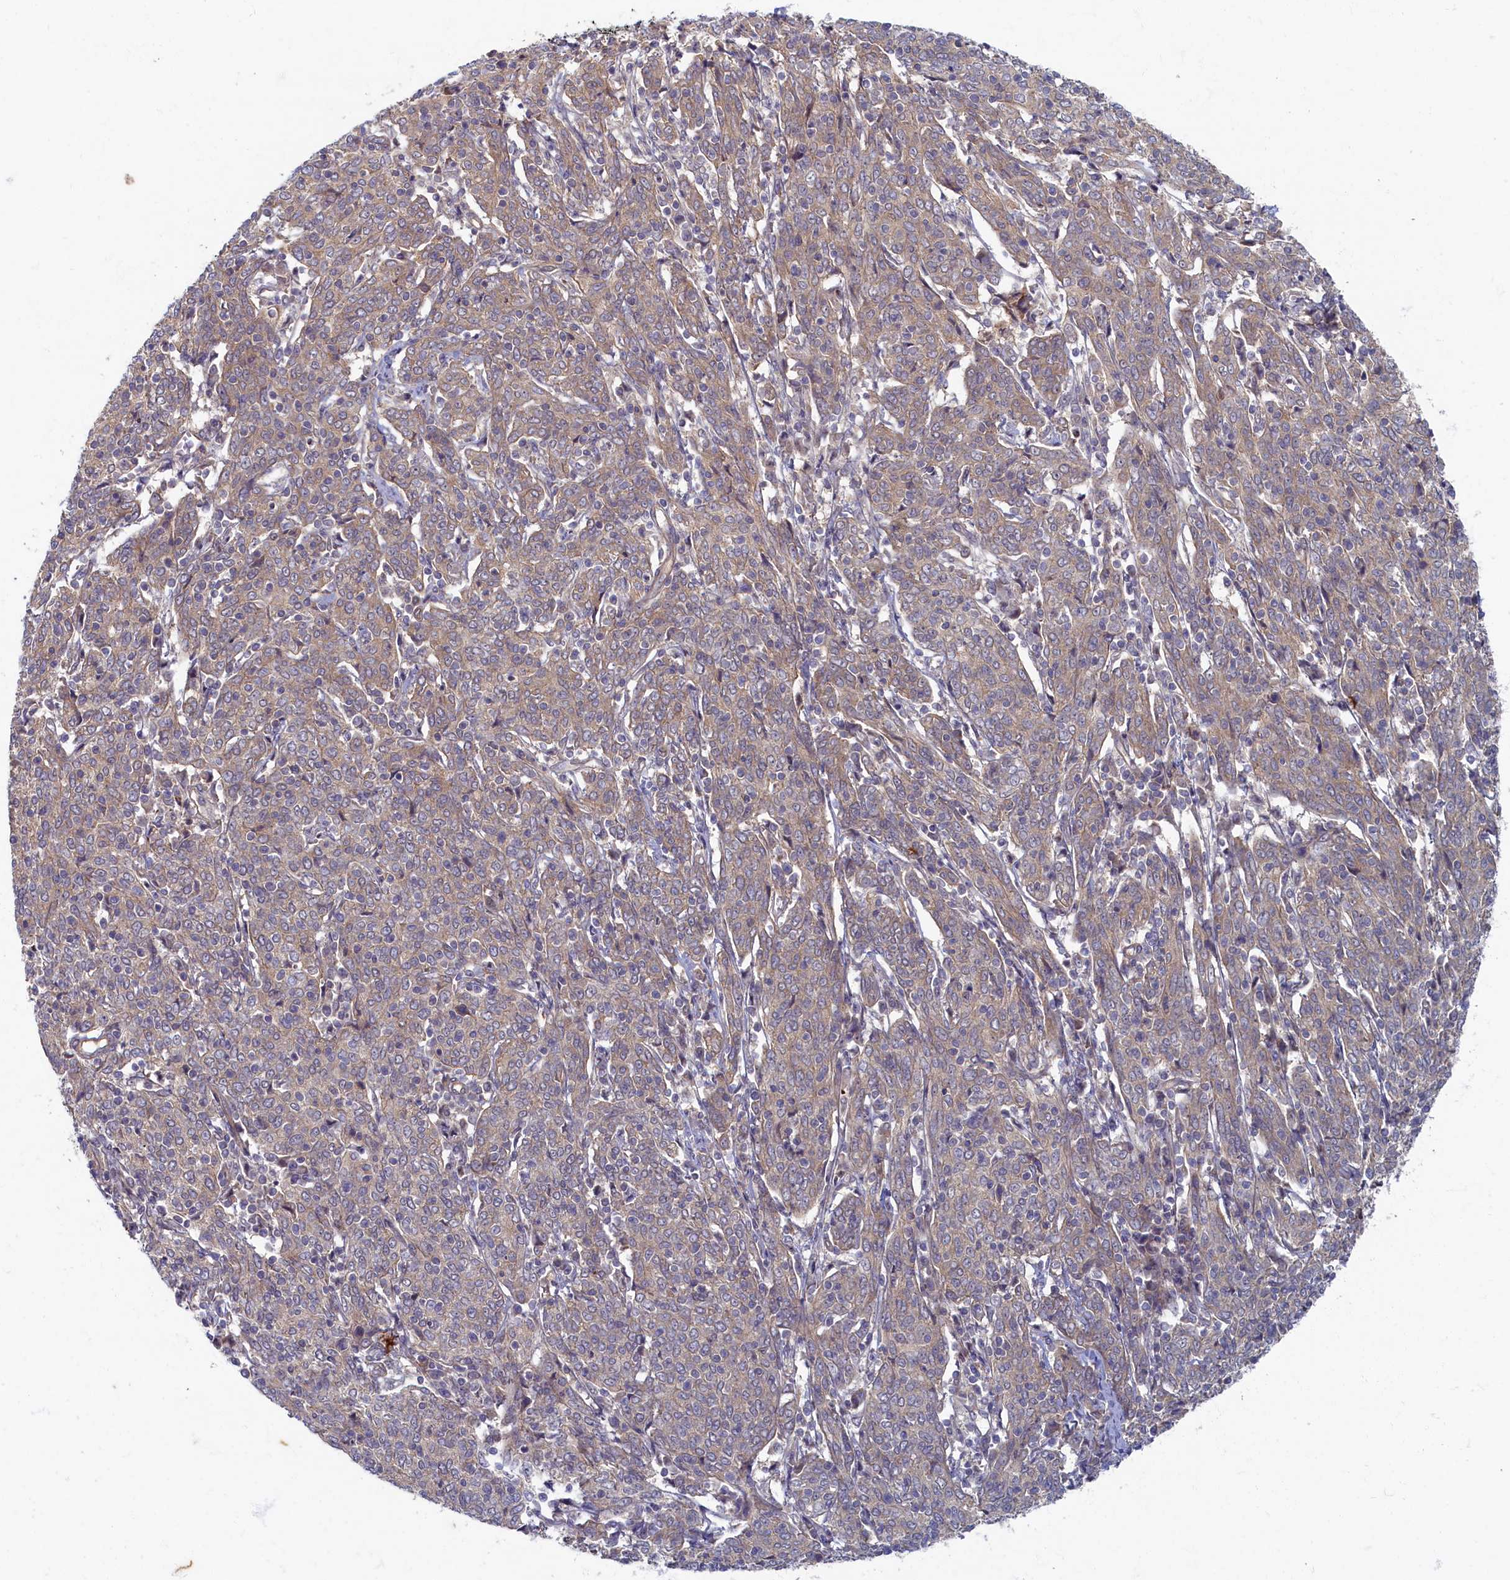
{"staining": {"intensity": "weak", "quantity": "25%-75%", "location": "cytoplasmic/membranous"}, "tissue": "cervical cancer", "cell_type": "Tumor cells", "image_type": "cancer", "snomed": [{"axis": "morphology", "description": "Squamous cell carcinoma, NOS"}, {"axis": "topography", "description": "Cervix"}], "caption": "Protein staining demonstrates weak cytoplasmic/membranous positivity in about 25%-75% of tumor cells in cervical cancer (squamous cell carcinoma). Nuclei are stained in blue.", "gene": "WDR59", "patient": {"sex": "female", "age": 67}}